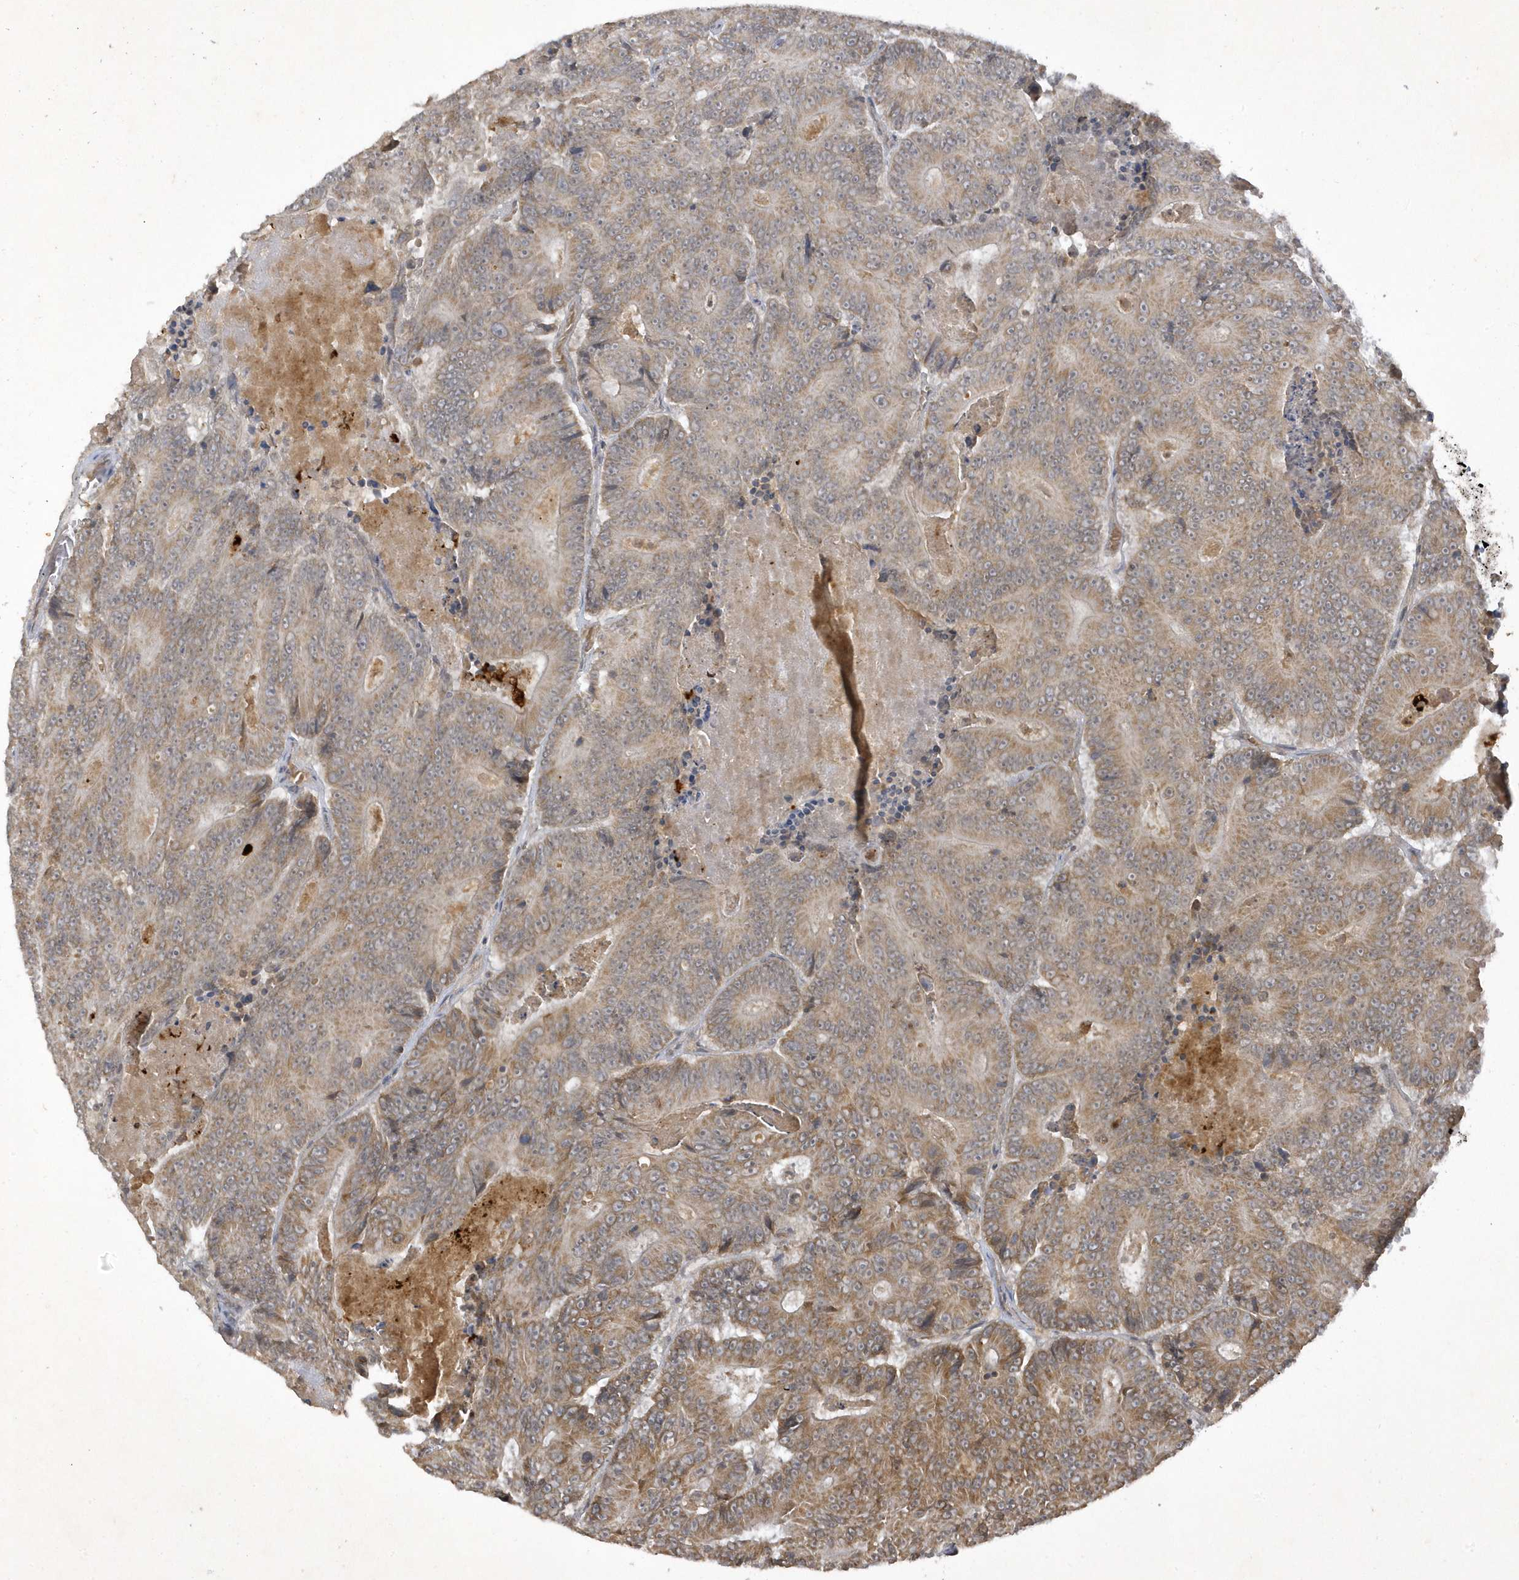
{"staining": {"intensity": "weak", "quantity": "25%-75%", "location": "cytoplasmic/membranous"}, "tissue": "colorectal cancer", "cell_type": "Tumor cells", "image_type": "cancer", "snomed": [{"axis": "morphology", "description": "Adenocarcinoma, NOS"}, {"axis": "topography", "description": "Colon"}], "caption": "Immunohistochemical staining of colorectal cancer exhibits weak cytoplasmic/membranous protein staining in approximately 25%-75% of tumor cells. (Stains: DAB (3,3'-diaminobenzidine) in brown, nuclei in blue, Microscopy: brightfield microscopy at high magnification).", "gene": "ZNF213", "patient": {"sex": "male", "age": 83}}